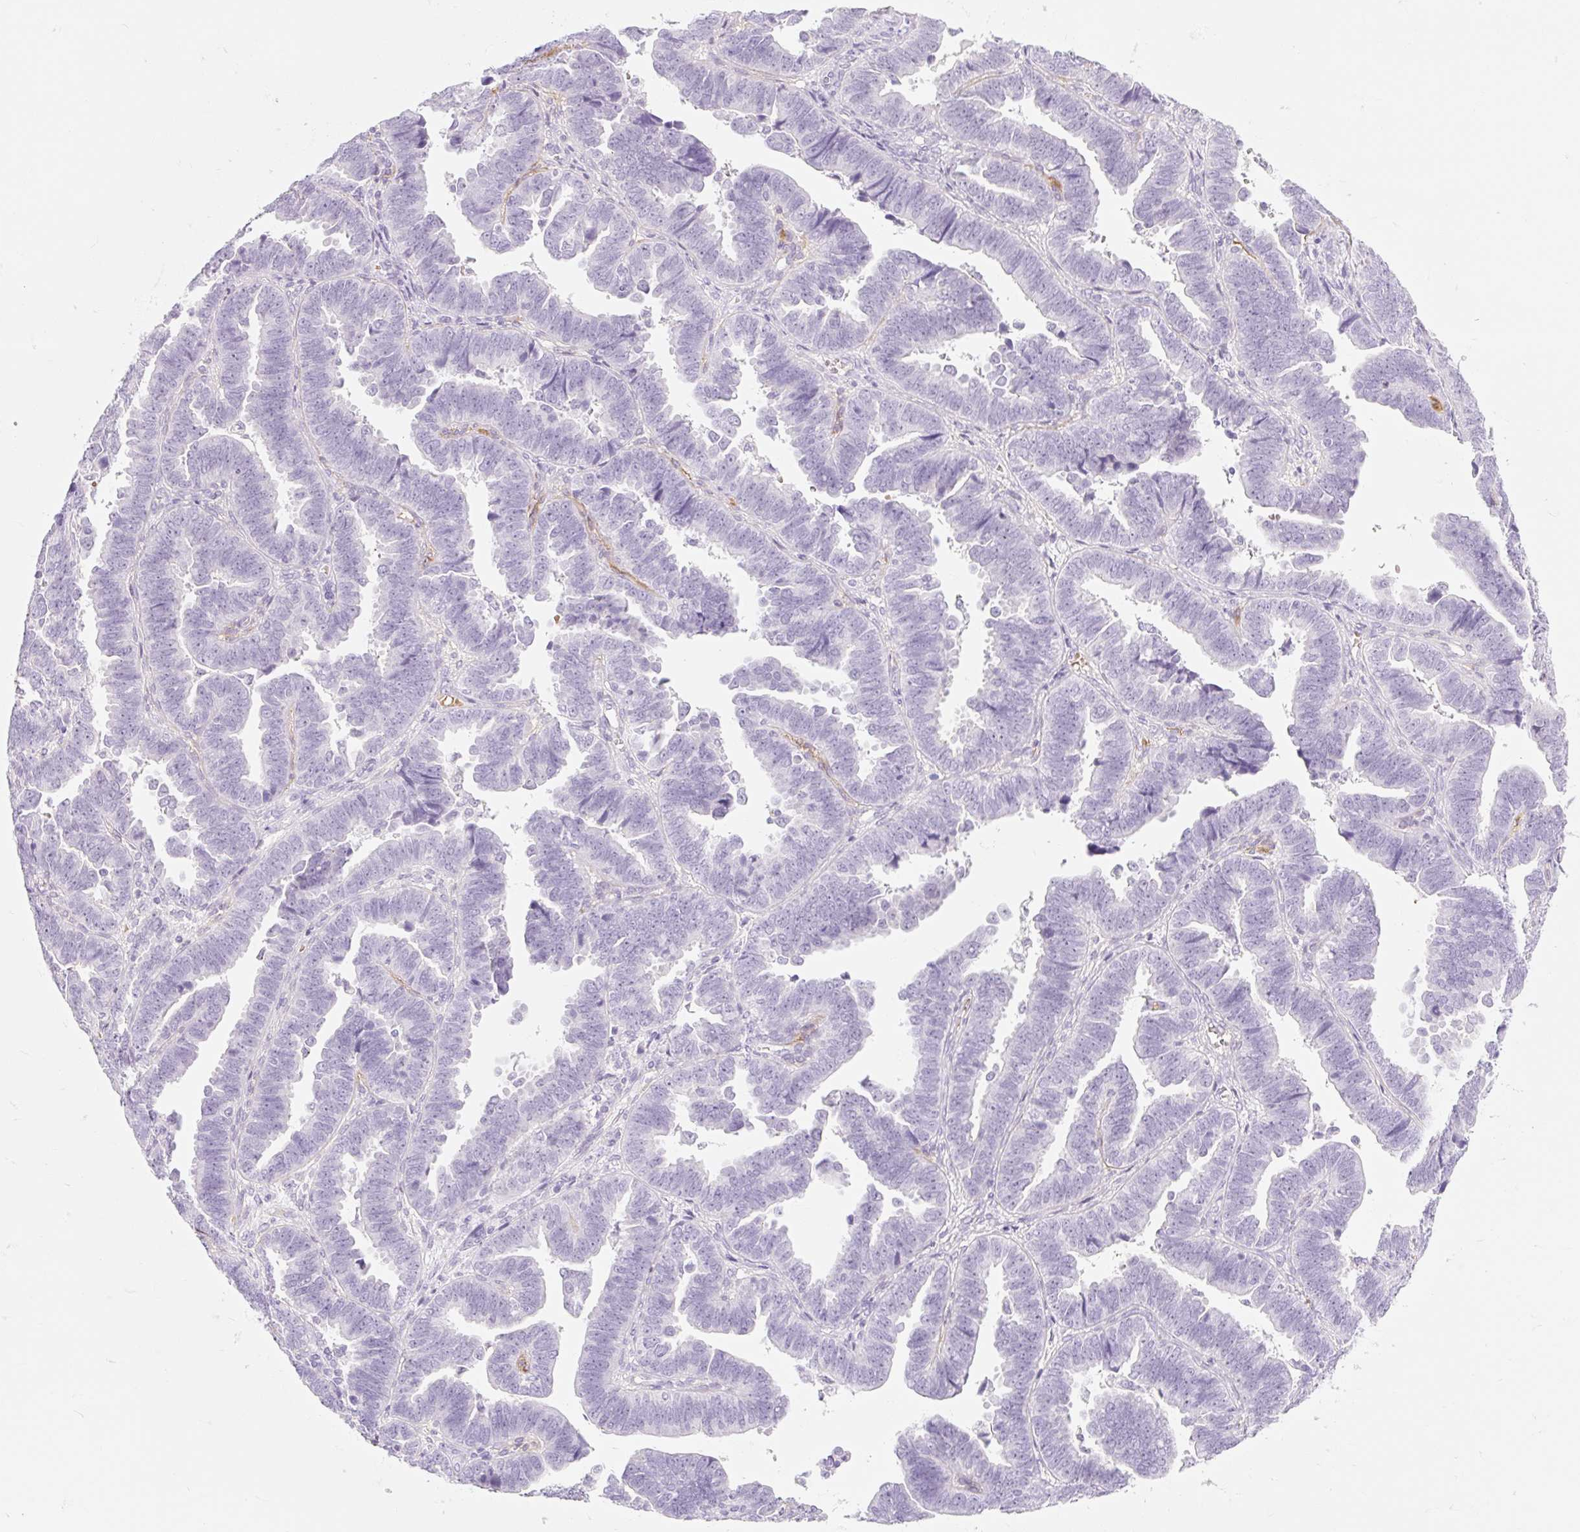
{"staining": {"intensity": "negative", "quantity": "none", "location": "none"}, "tissue": "endometrial cancer", "cell_type": "Tumor cells", "image_type": "cancer", "snomed": [{"axis": "morphology", "description": "Adenocarcinoma, NOS"}, {"axis": "topography", "description": "Endometrium"}], "caption": "Adenocarcinoma (endometrial) stained for a protein using immunohistochemistry reveals no positivity tumor cells.", "gene": "TAF1L", "patient": {"sex": "female", "age": 75}}